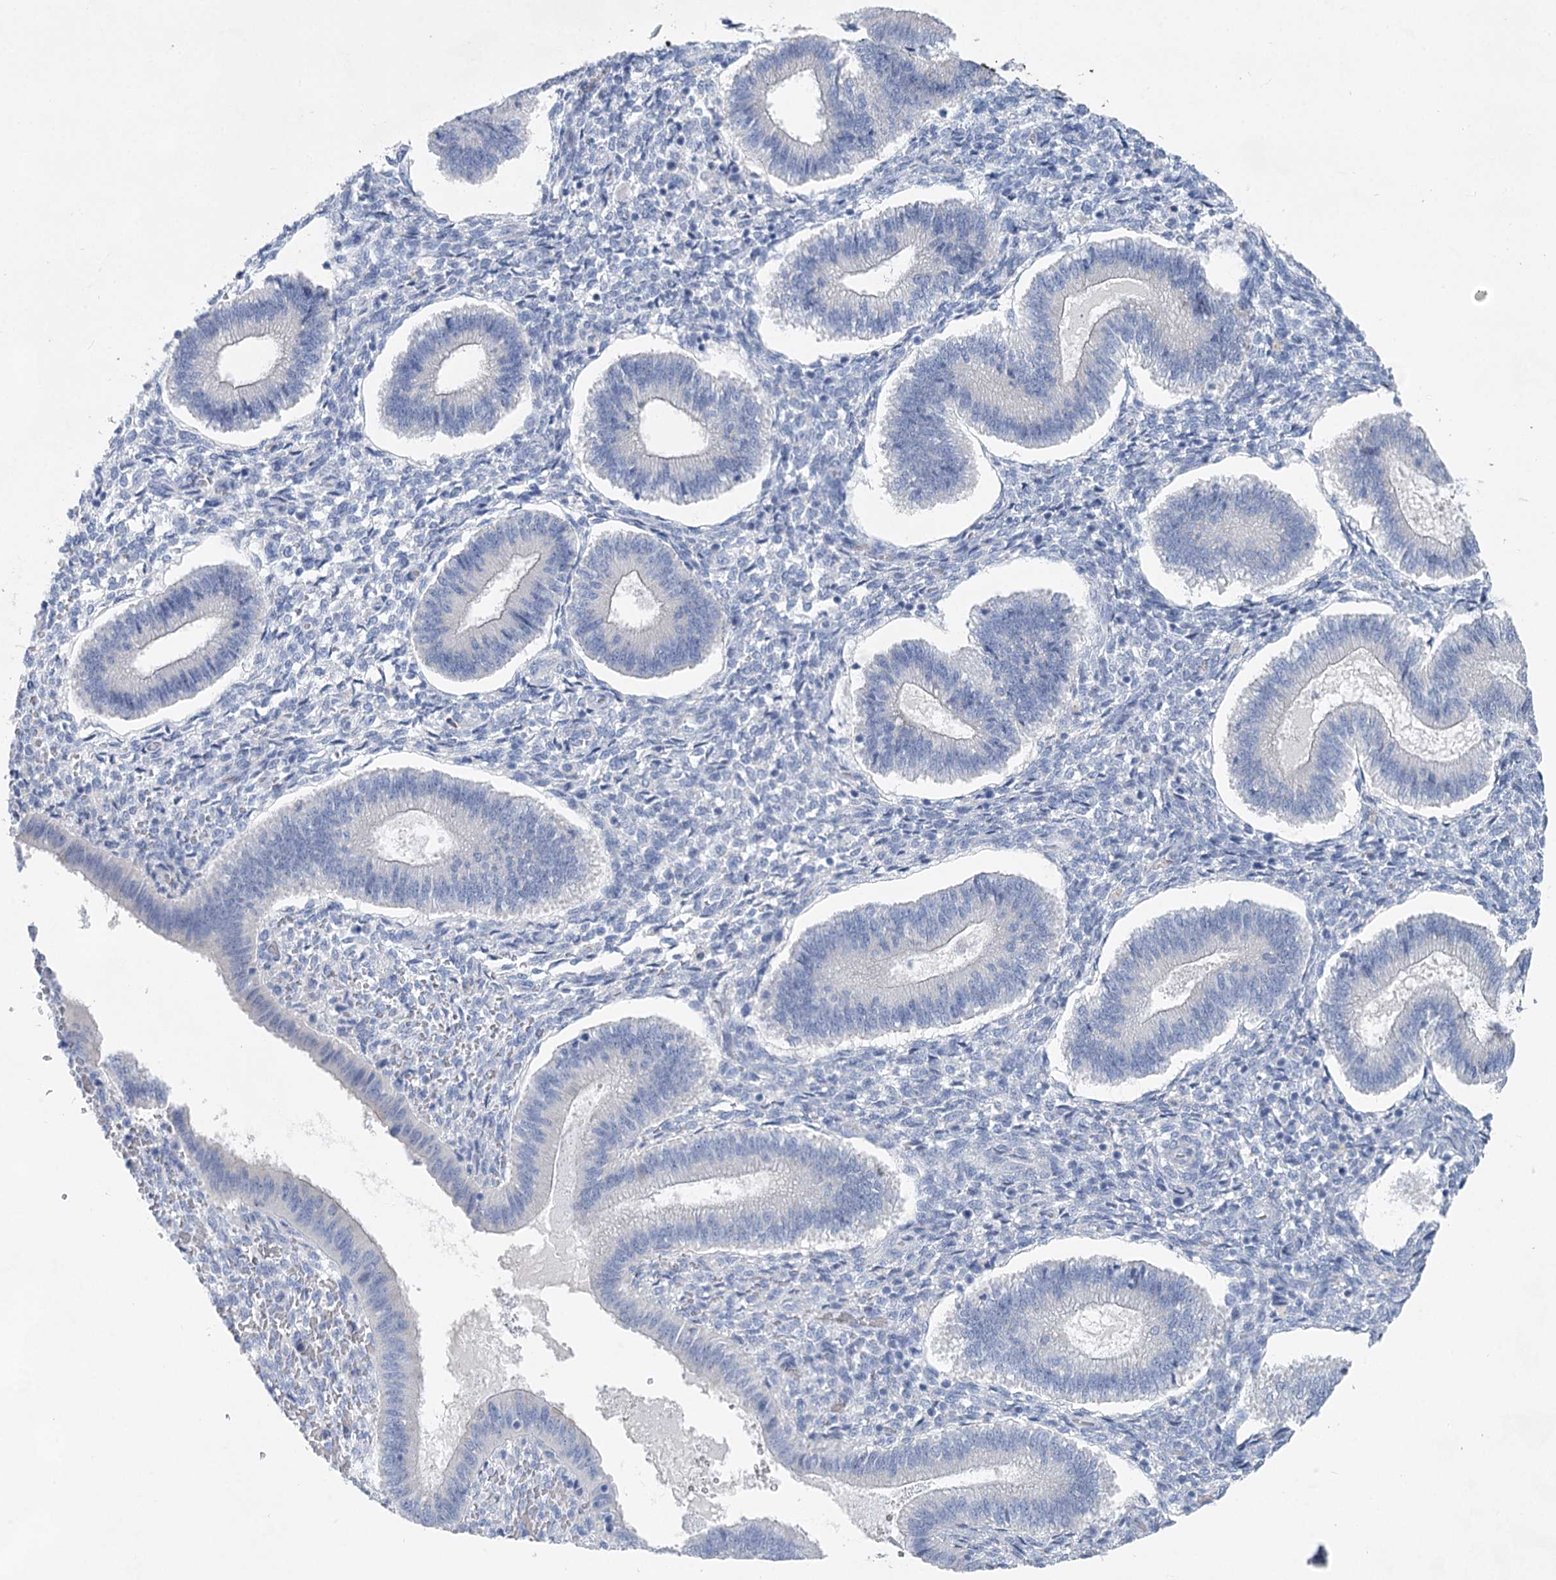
{"staining": {"intensity": "negative", "quantity": "none", "location": "none"}, "tissue": "endometrium", "cell_type": "Cells in endometrial stroma", "image_type": "normal", "snomed": [{"axis": "morphology", "description": "Normal tissue, NOS"}, {"axis": "topography", "description": "Endometrium"}], "caption": "This histopathology image is of benign endometrium stained with immunohistochemistry to label a protein in brown with the nuclei are counter-stained blue. There is no positivity in cells in endometrial stroma. The staining is performed using DAB brown chromogen with nuclei counter-stained in using hematoxylin.", "gene": "WDR74", "patient": {"sex": "female", "age": 25}}